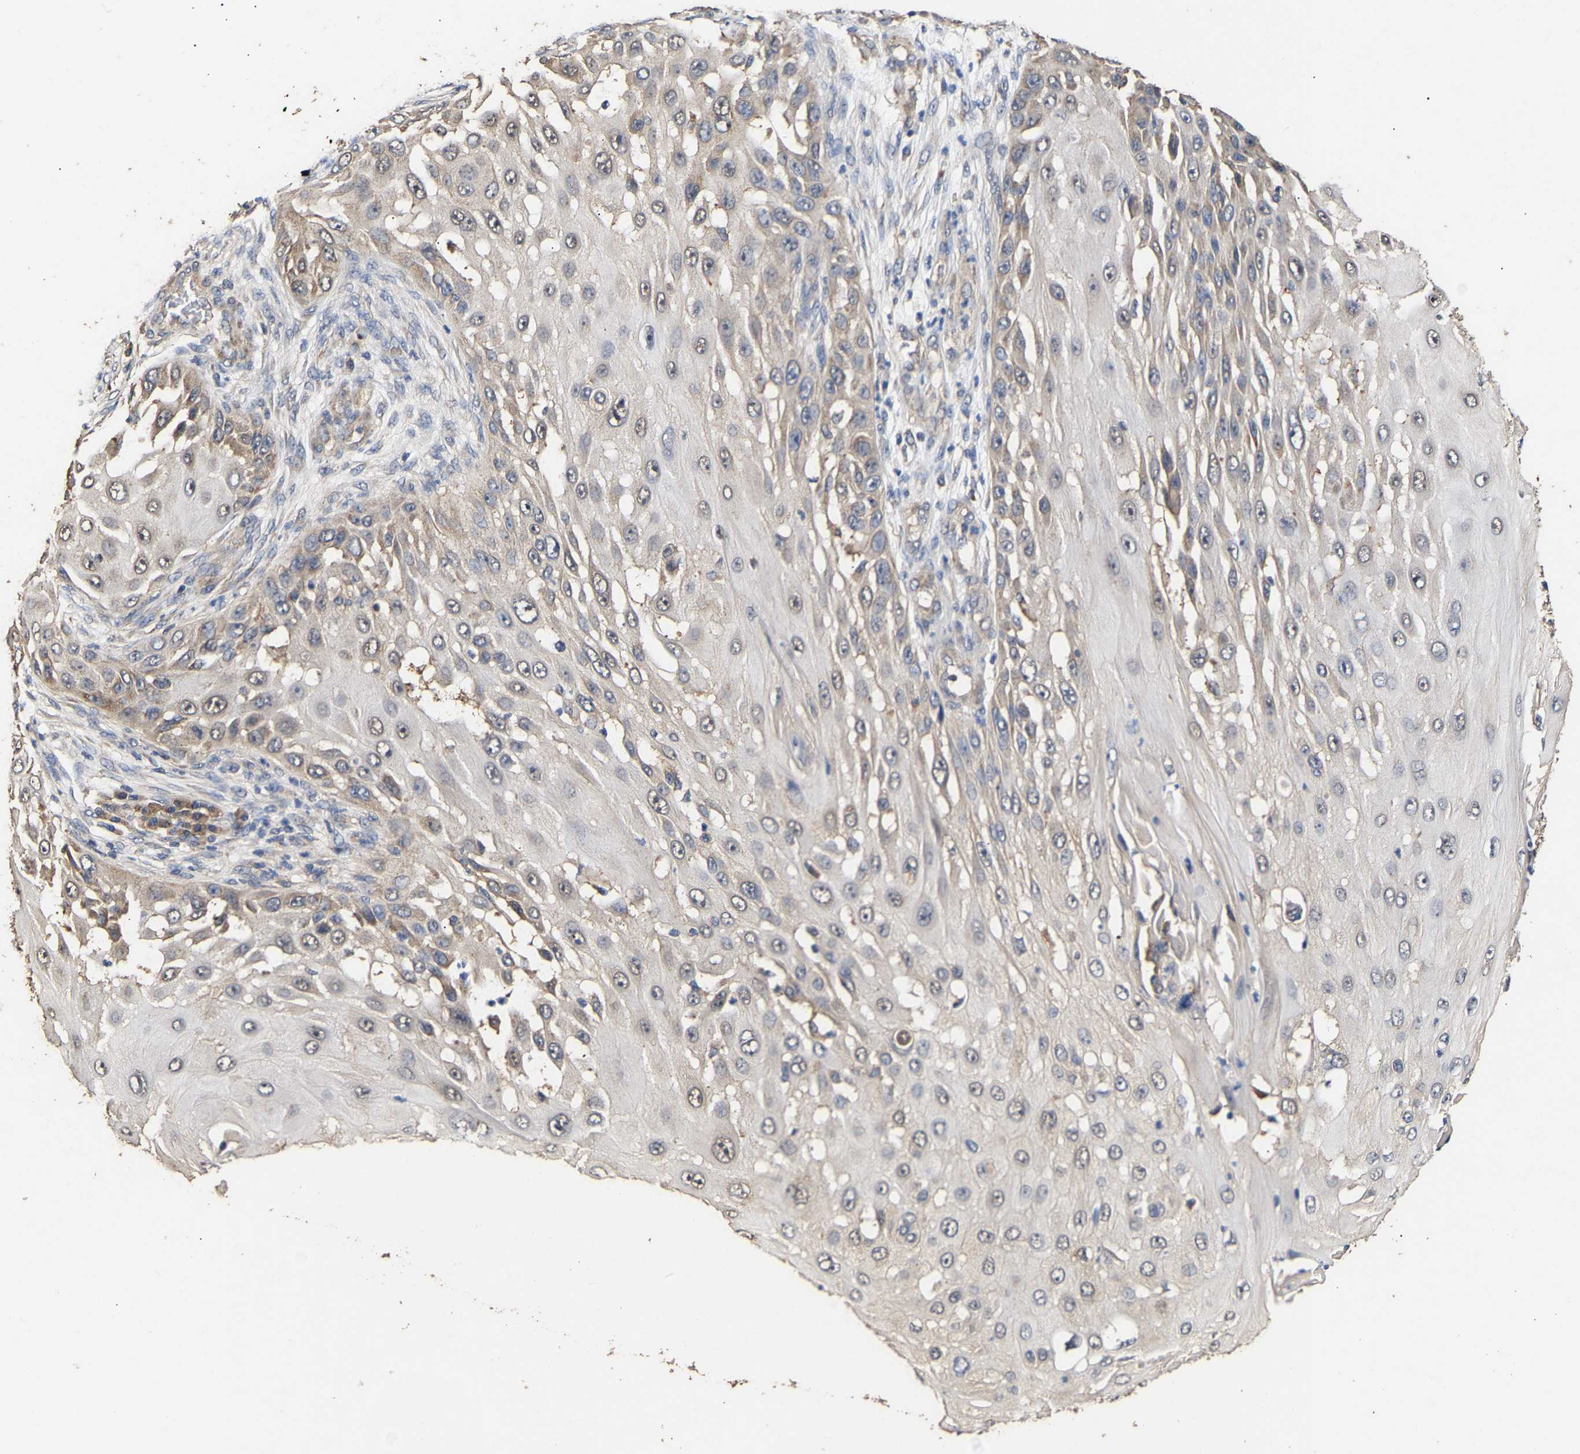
{"staining": {"intensity": "weak", "quantity": "<25%", "location": "cytoplasmic/membranous"}, "tissue": "skin cancer", "cell_type": "Tumor cells", "image_type": "cancer", "snomed": [{"axis": "morphology", "description": "Squamous cell carcinoma, NOS"}, {"axis": "topography", "description": "Skin"}], "caption": "There is no significant expression in tumor cells of skin squamous cell carcinoma. (DAB immunohistochemistry (IHC) with hematoxylin counter stain).", "gene": "ZNF26", "patient": {"sex": "female", "age": 44}}